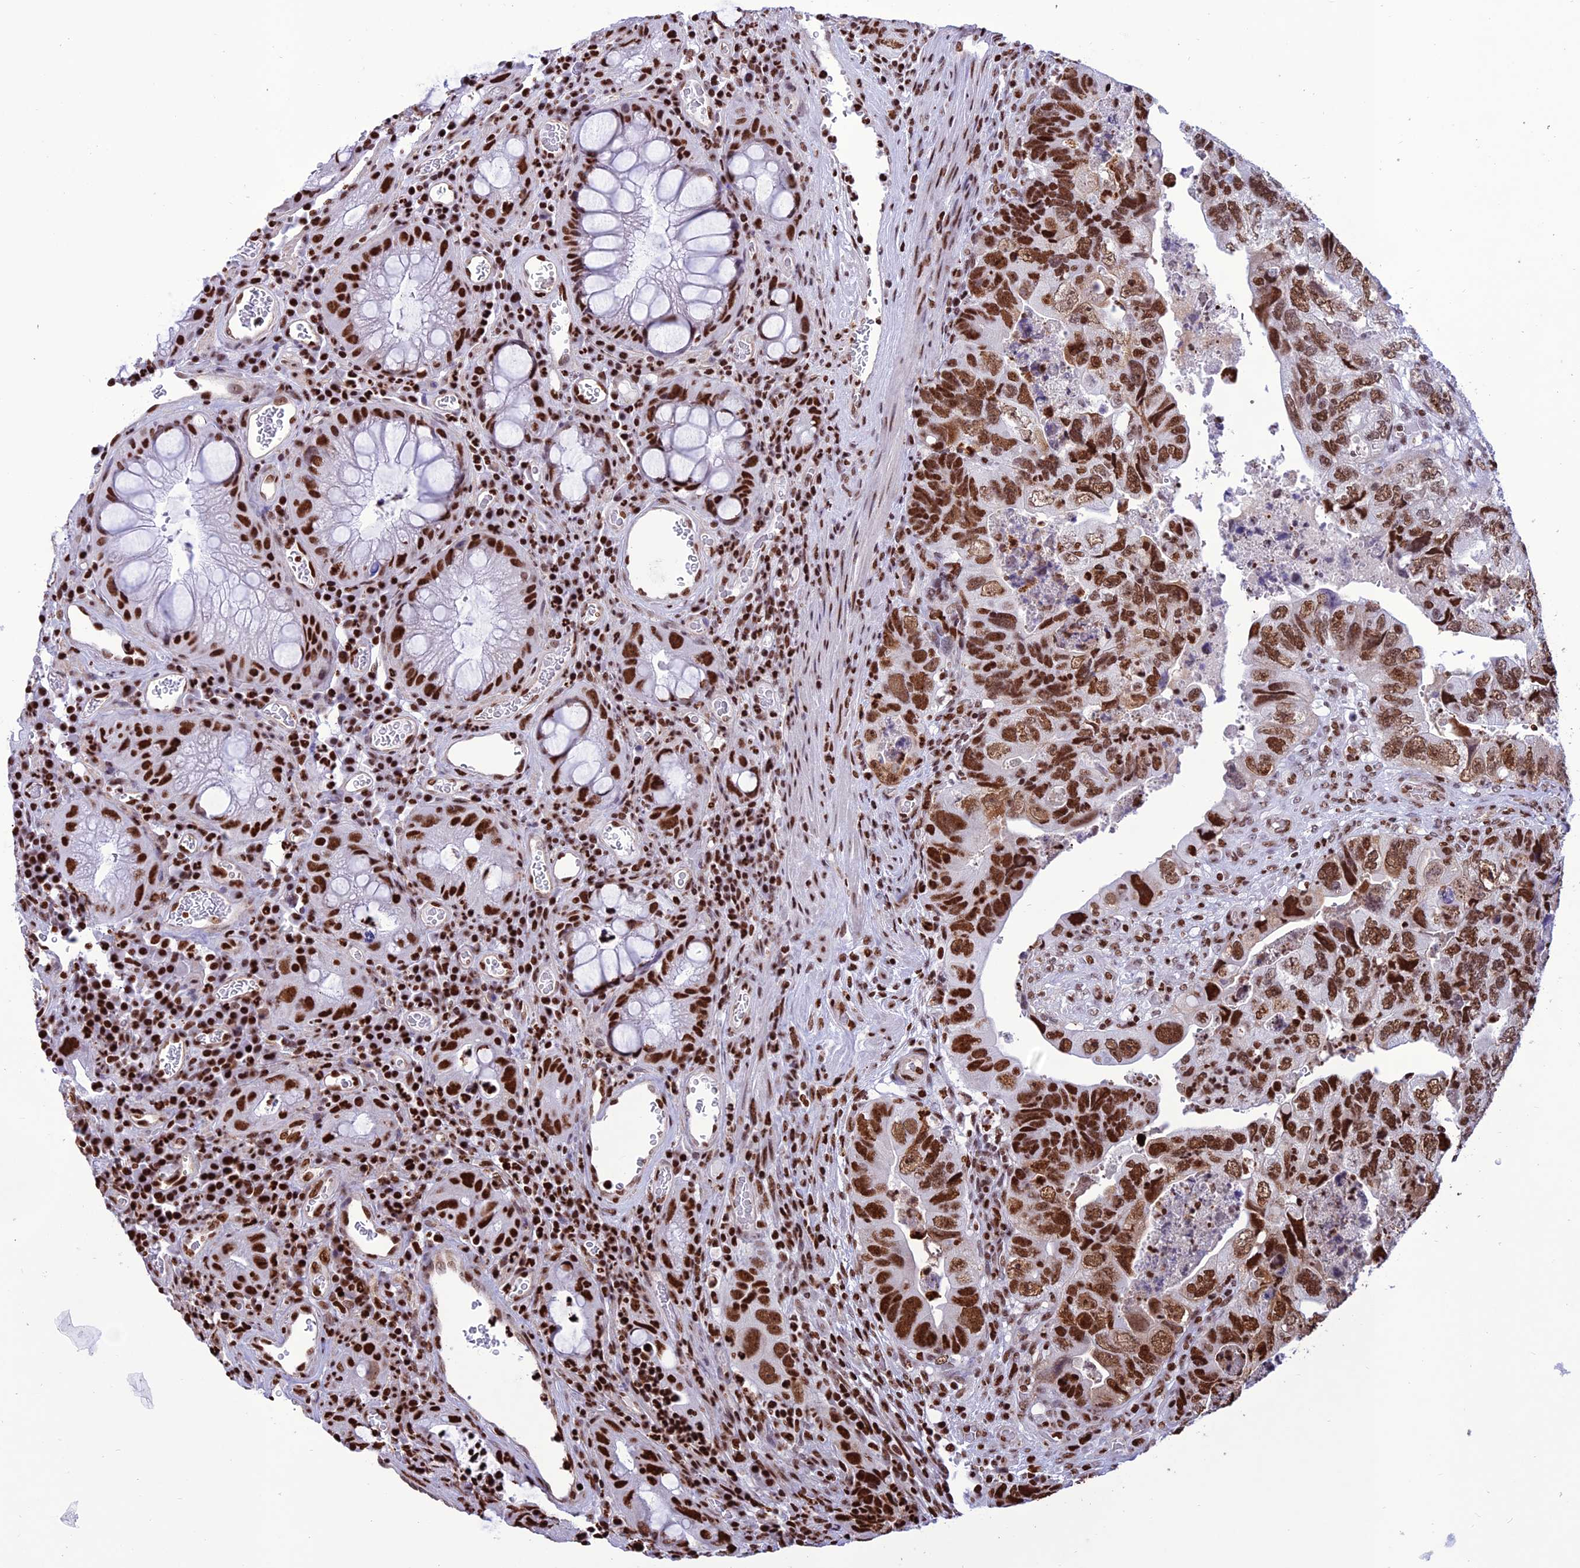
{"staining": {"intensity": "moderate", "quantity": ">75%", "location": "nuclear"}, "tissue": "colorectal cancer", "cell_type": "Tumor cells", "image_type": "cancer", "snomed": [{"axis": "morphology", "description": "Adenocarcinoma, NOS"}, {"axis": "topography", "description": "Rectum"}], "caption": "Human colorectal adenocarcinoma stained for a protein (brown) exhibits moderate nuclear positive positivity in approximately >75% of tumor cells.", "gene": "INO80E", "patient": {"sex": "male", "age": 63}}